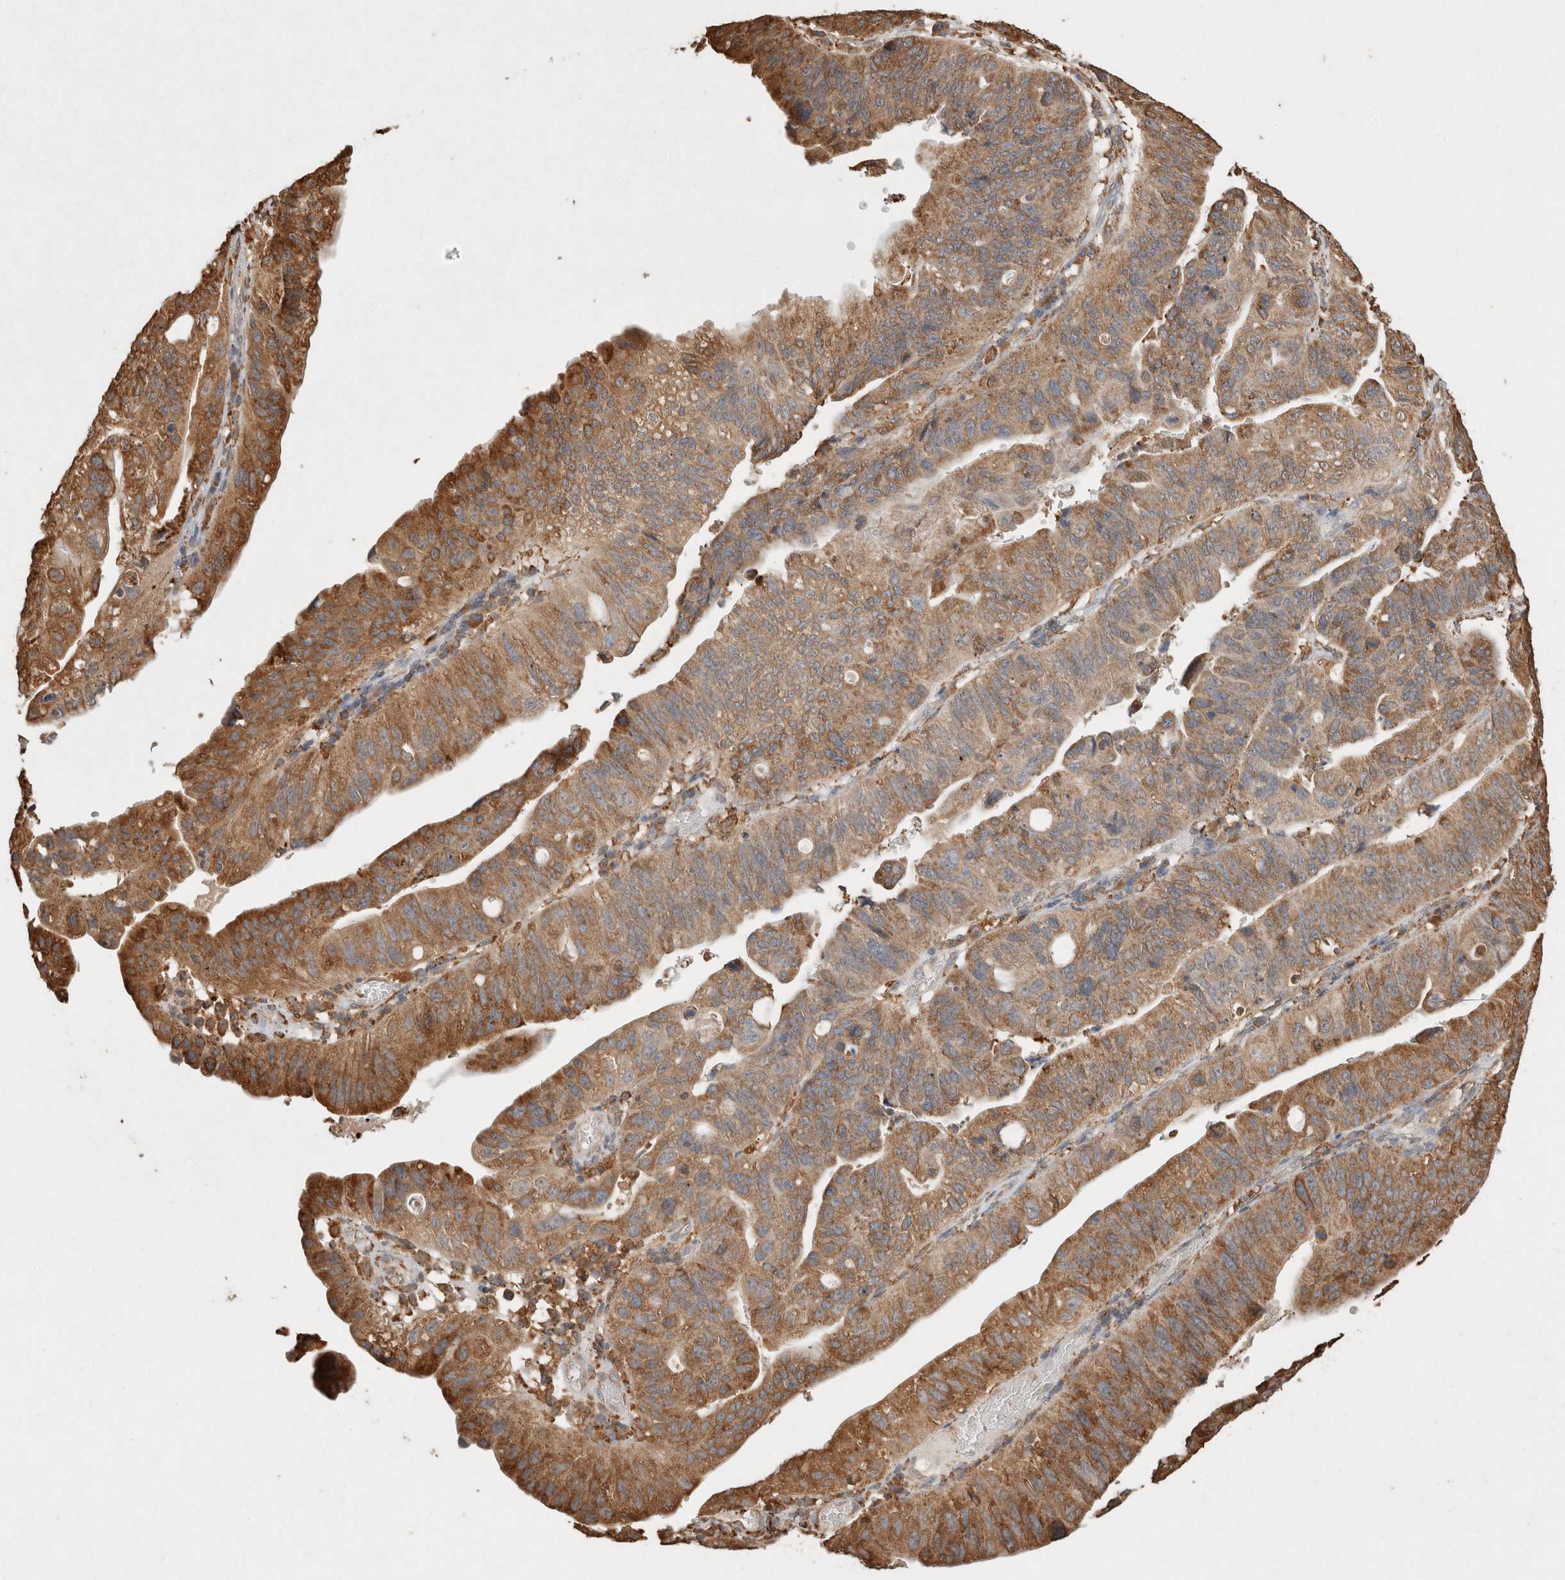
{"staining": {"intensity": "moderate", "quantity": ">75%", "location": "cytoplasmic/membranous"}, "tissue": "stomach cancer", "cell_type": "Tumor cells", "image_type": "cancer", "snomed": [{"axis": "morphology", "description": "Adenocarcinoma, NOS"}, {"axis": "topography", "description": "Stomach"}], "caption": "Immunohistochemical staining of human stomach adenocarcinoma reveals medium levels of moderate cytoplasmic/membranous protein staining in approximately >75% of tumor cells.", "gene": "ERAP1", "patient": {"sex": "male", "age": 59}}